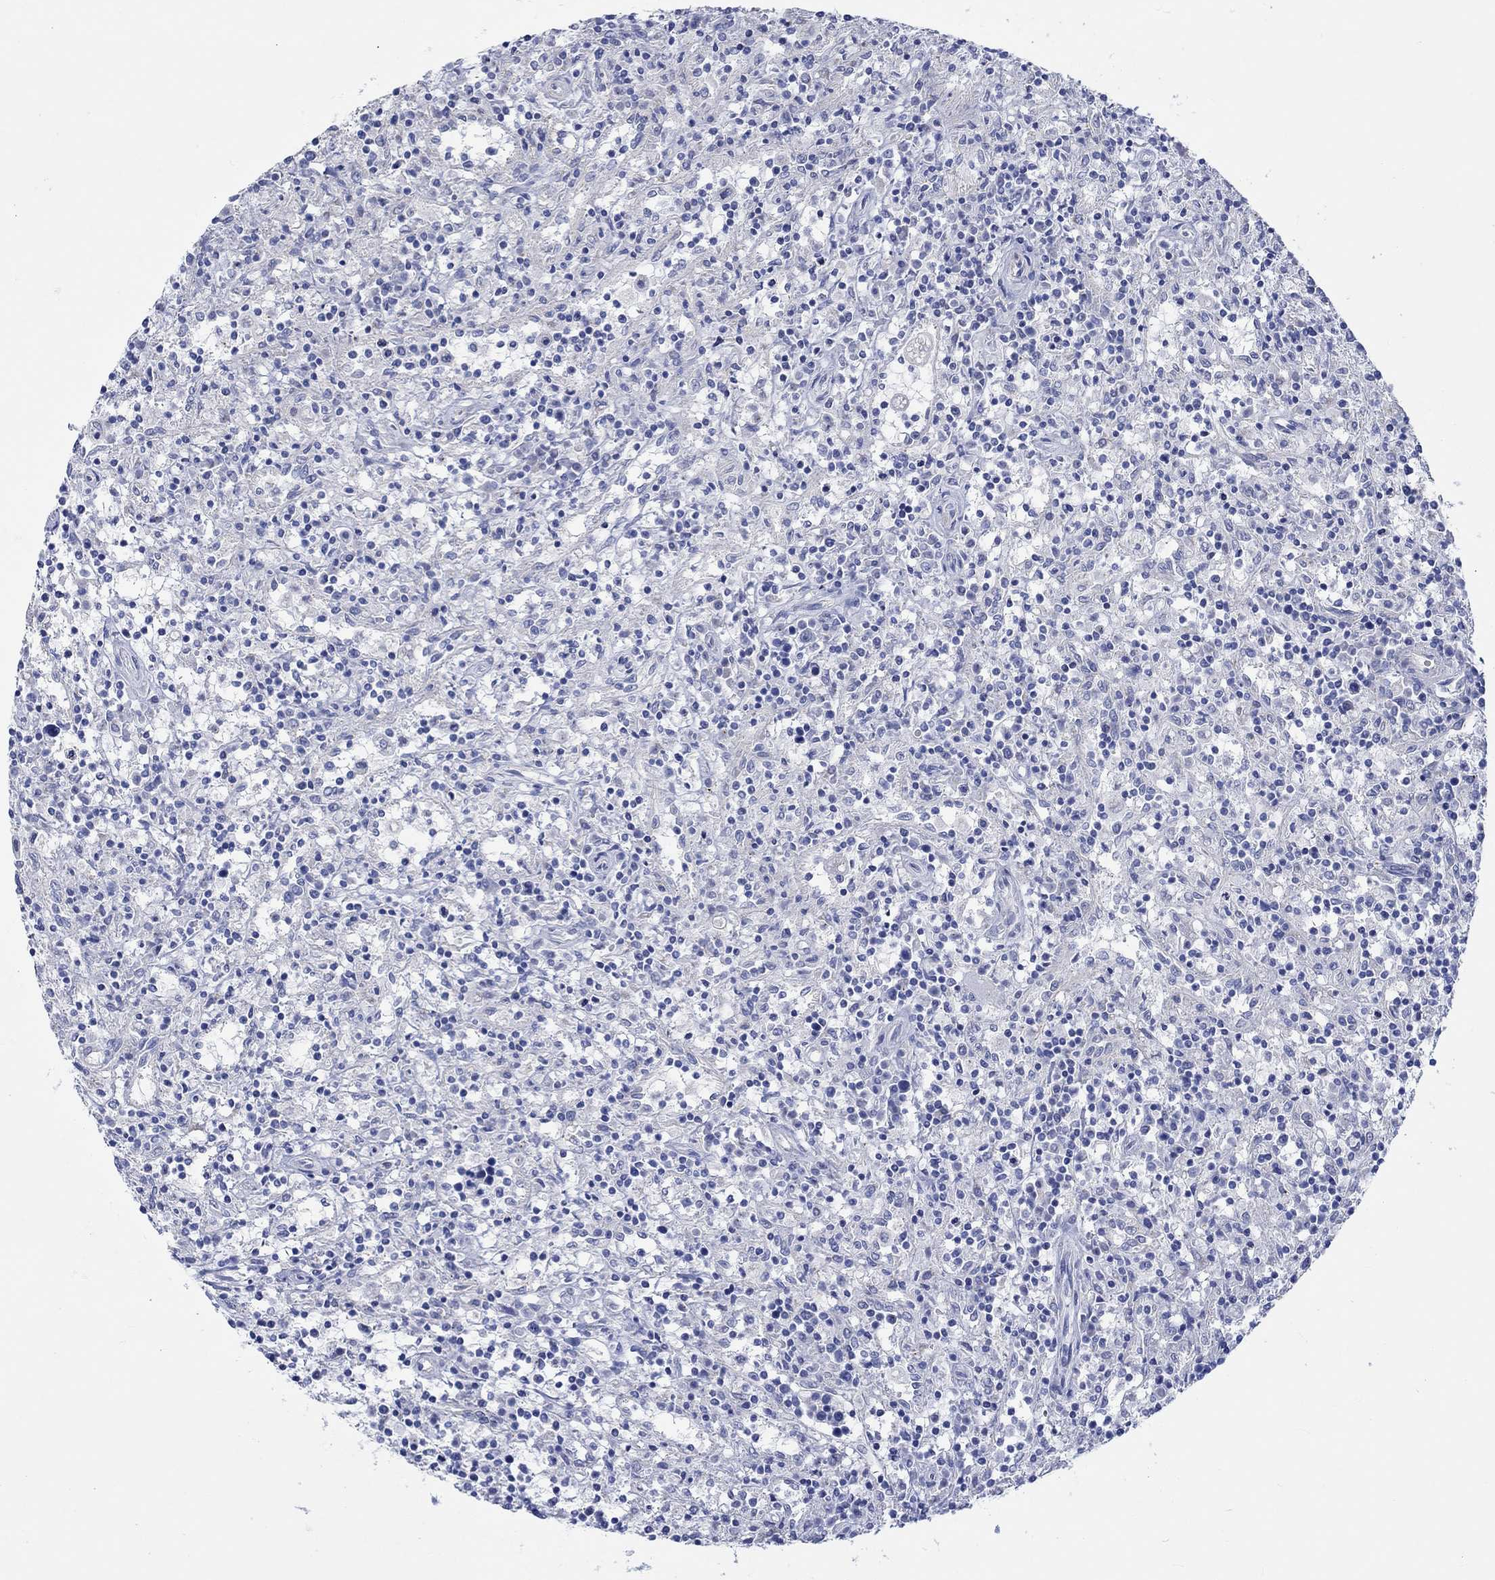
{"staining": {"intensity": "negative", "quantity": "none", "location": "none"}, "tissue": "lymphoma", "cell_type": "Tumor cells", "image_type": "cancer", "snomed": [{"axis": "morphology", "description": "Malignant lymphoma, non-Hodgkin's type, Low grade"}, {"axis": "topography", "description": "Spleen"}], "caption": "Immunohistochemistry (IHC) of human lymphoma exhibits no positivity in tumor cells.", "gene": "CPLX2", "patient": {"sex": "male", "age": 62}}